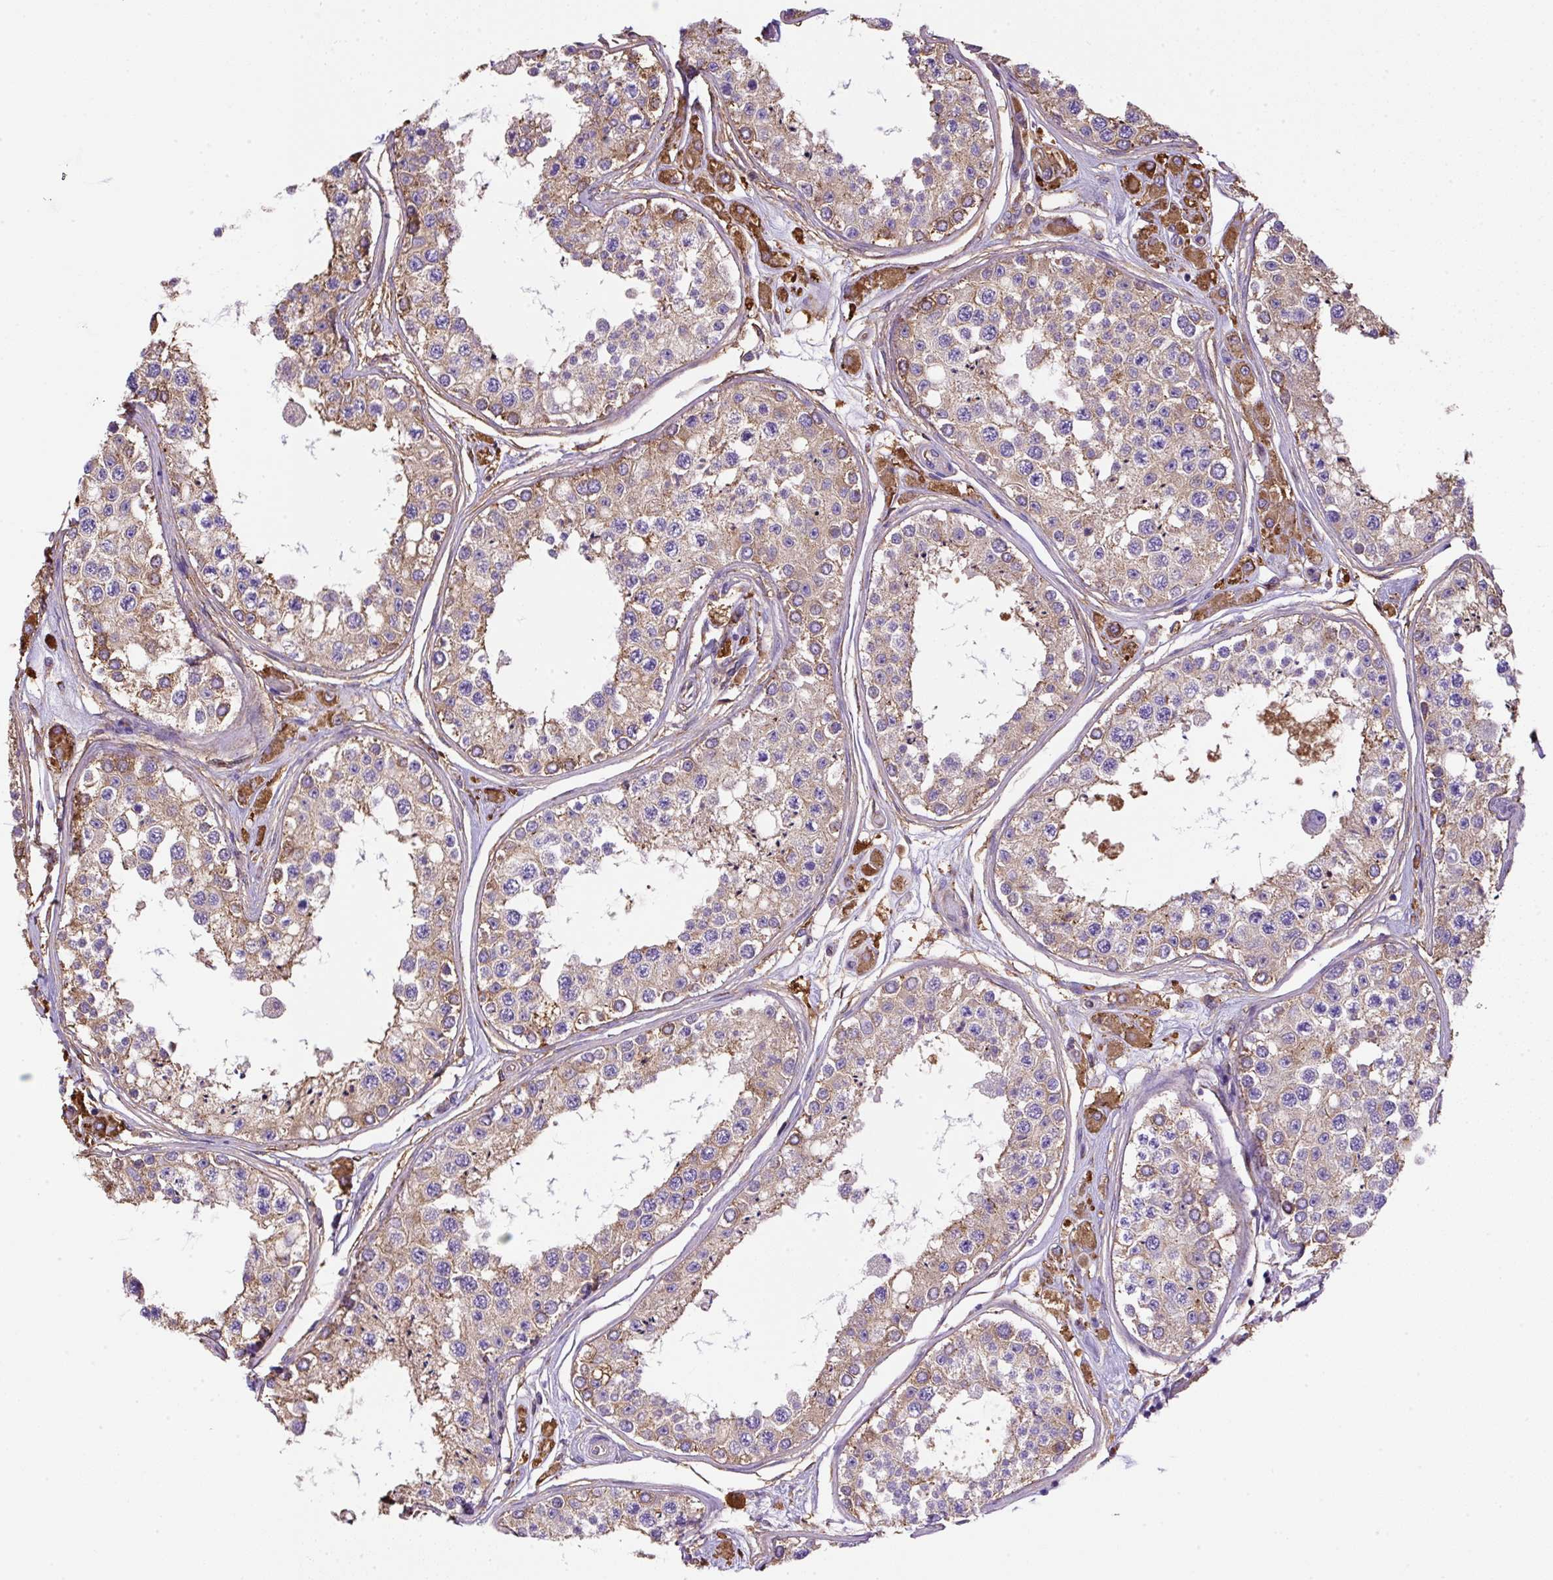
{"staining": {"intensity": "moderate", "quantity": "25%-75%", "location": "cytoplasmic/membranous"}, "tissue": "testis", "cell_type": "Cells in seminiferous ducts", "image_type": "normal", "snomed": [{"axis": "morphology", "description": "Normal tissue, NOS"}, {"axis": "topography", "description": "Testis"}], "caption": "Protein staining reveals moderate cytoplasmic/membranous positivity in approximately 25%-75% of cells in seminiferous ducts in normal testis. (Brightfield microscopy of DAB IHC at high magnification).", "gene": "MAGEB5", "patient": {"sex": "male", "age": 25}}